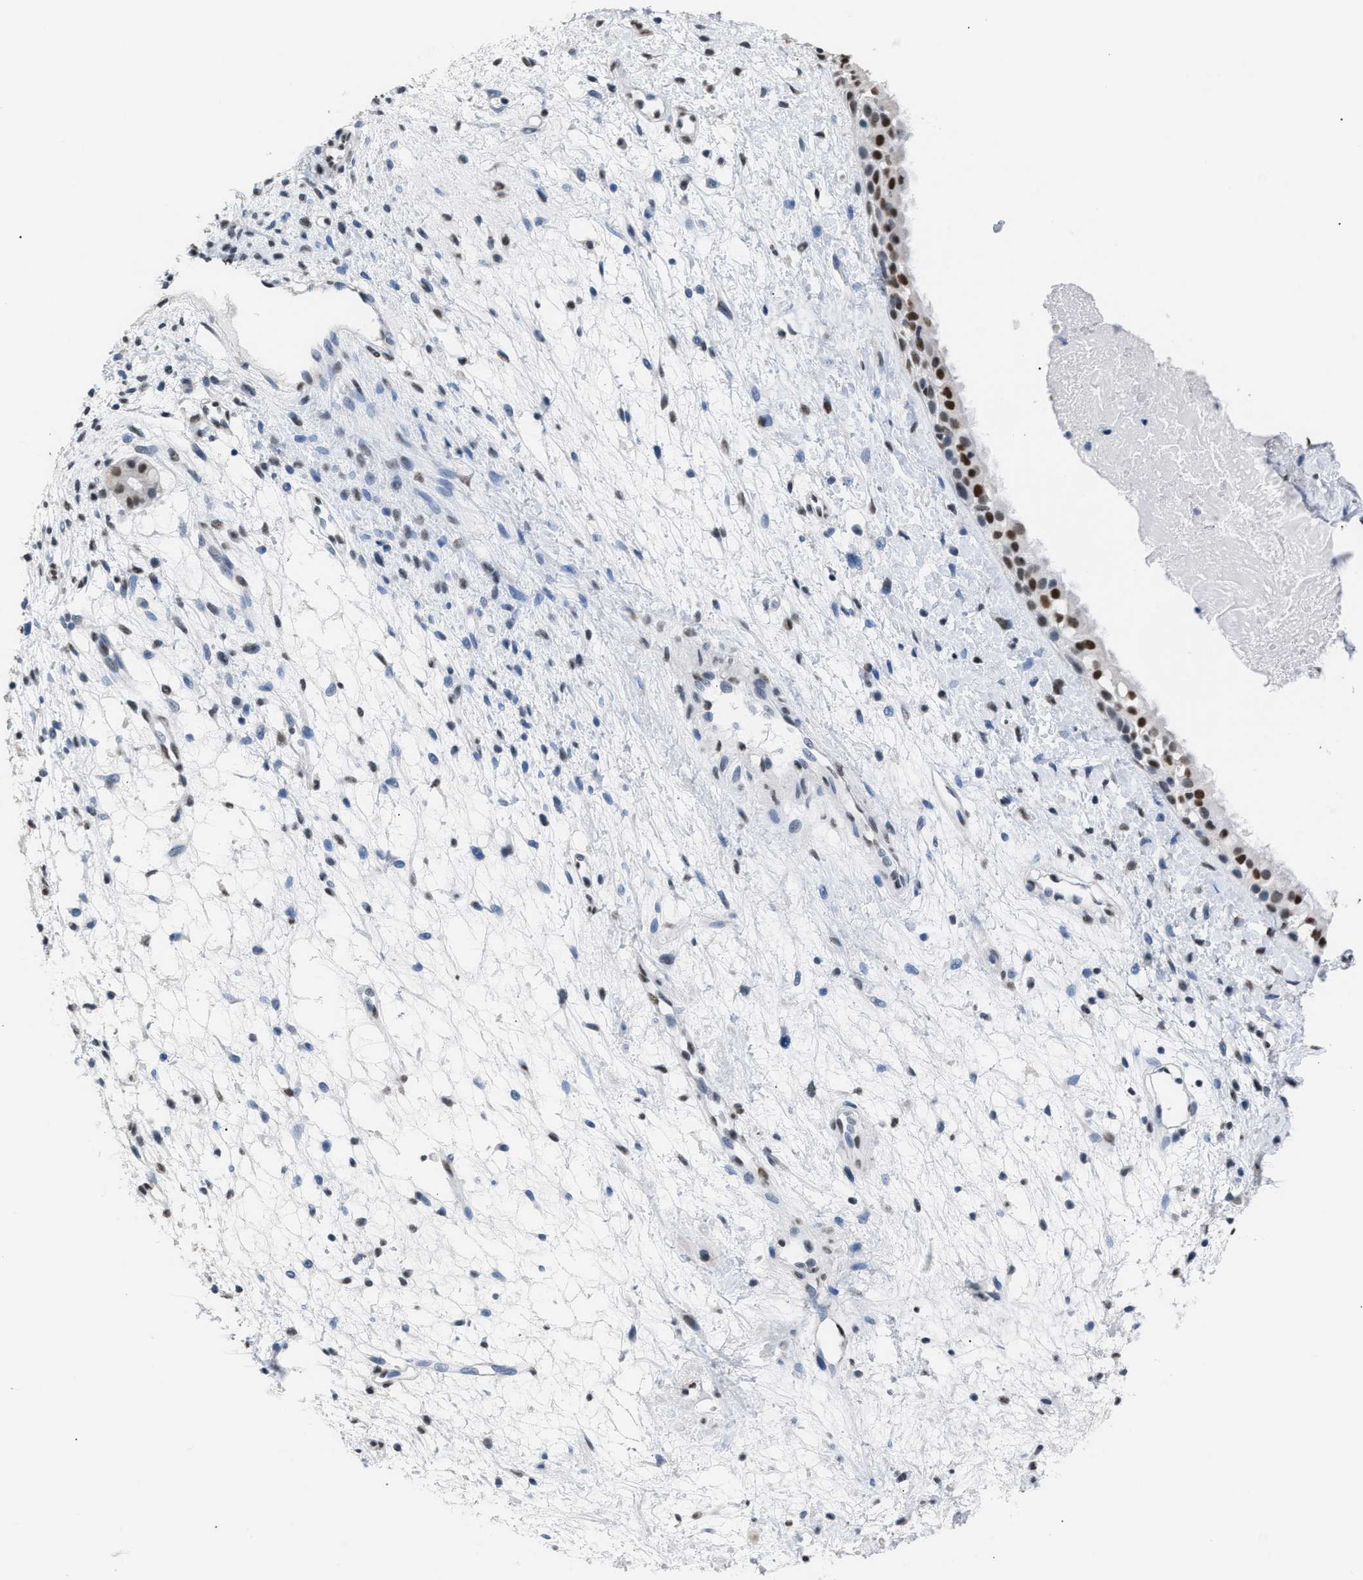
{"staining": {"intensity": "strong", "quantity": "25%-75%", "location": "nuclear"}, "tissue": "nasopharynx", "cell_type": "Respiratory epithelial cells", "image_type": "normal", "snomed": [{"axis": "morphology", "description": "Normal tissue, NOS"}, {"axis": "topography", "description": "Nasopharynx"}], "caption": "Immunohistochemical staining of normal nasopharynx demonstrates 25%-75% levels of strong nuclear protein positivity in about 25%-75% of respiratory epithelial cells.", "gene": "CCAR2", "patient": {"sex": "male", "age": 22}}